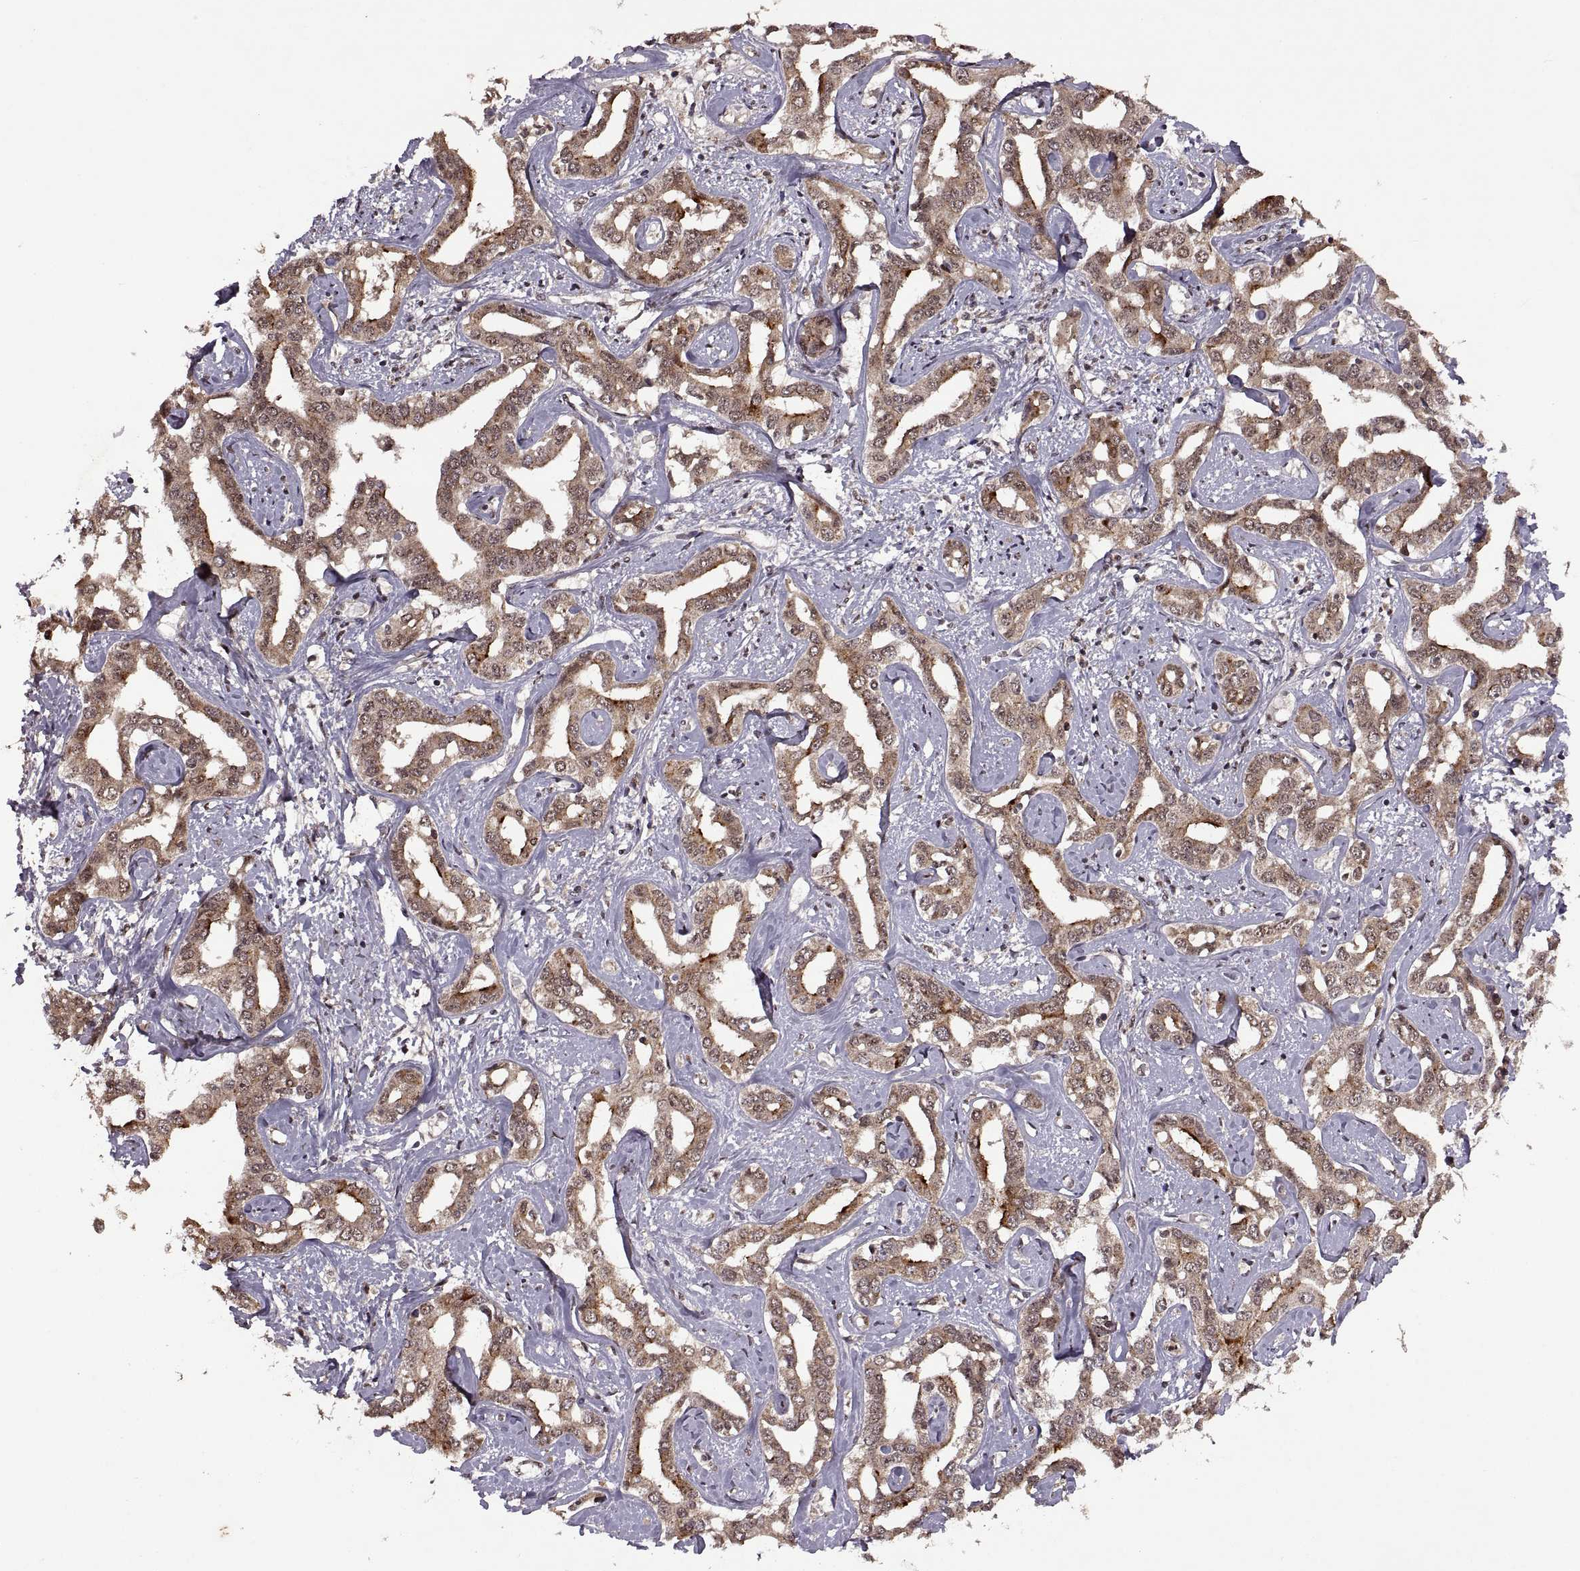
{"staining": {"intensity": "weak", "quantity": ">75%", "location": "cytoplasmic/membranous,nuclear"}, "tissue": "liver cancer", "cell_type": "Tumor cells", "image_type": "cancer", "snomed": [{"axis": "morphology", "description": "Cholangiocarcinoma"}, {"axis": "topography", "description": "Liver"}], "caption": "Weak cytoplasmic/membranous and nuclear protein staining is present in approximately >75% of tumor cells in cholangiocarcinoma (liver).", "gene": "PTOV1", "patient": {"sex": "male", "age": 59}}